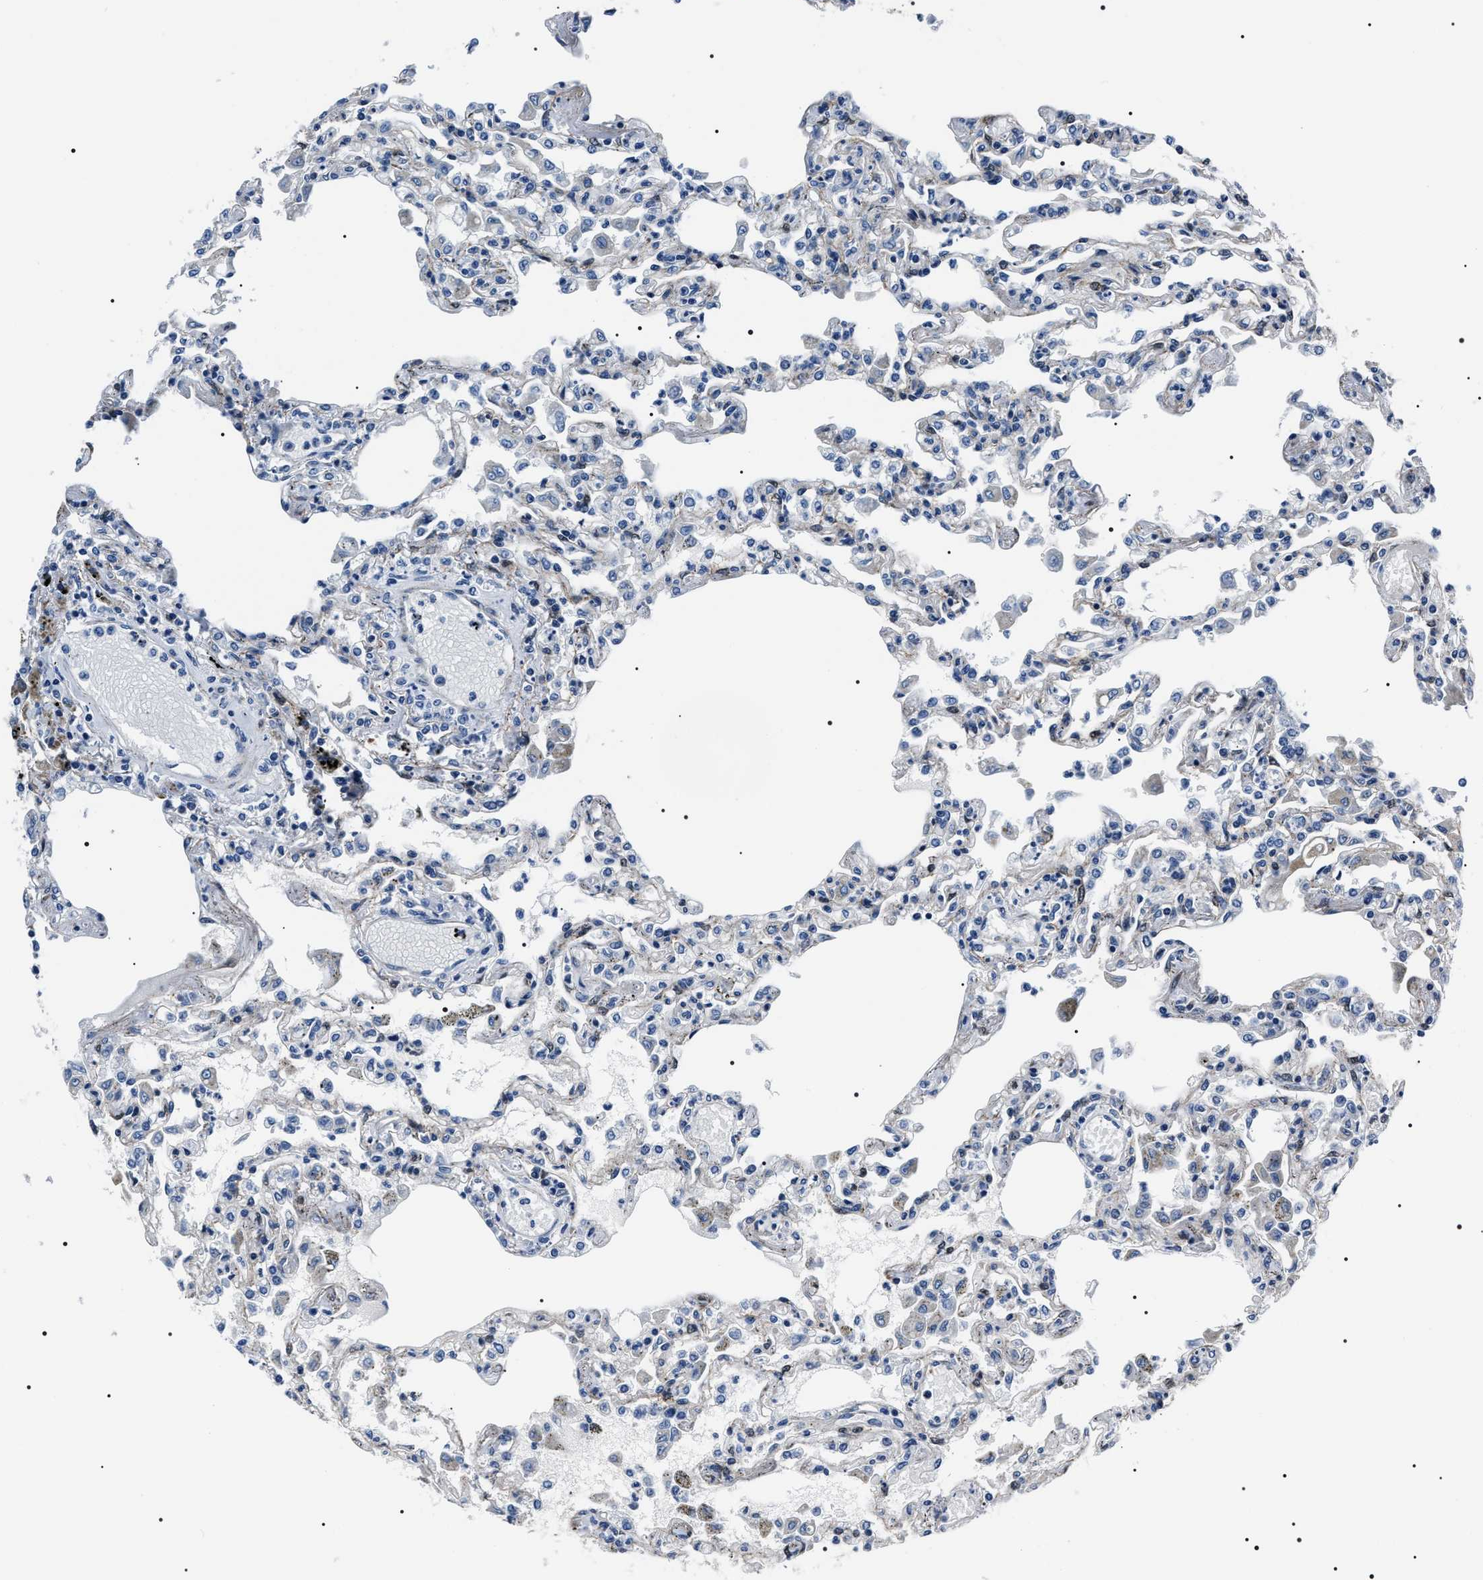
{"staining": {"intensity": "moderate", "quantity": "<25%", "location": "cytoplasmic/membranous"}, "tissue": "lung", "cell_type": "Alveolar cells", "image_type": "normal", "snomed": [{"axis": "morphology", "description": "Normal tissue, NOS"}, {"axis": "topography", "description": "Bronchus"}, {"axis": "topography", "description": "Lung"}], "caption": "Lung stained with IHC shows moderate cytoplasmic/membranous expression in approximately <25% of alveolar cells. (brown staining indicates protein expression, while blue staining denotes nuclei).", "gene": "BAG2", "patient": {"sex": "female", "age": 49}}